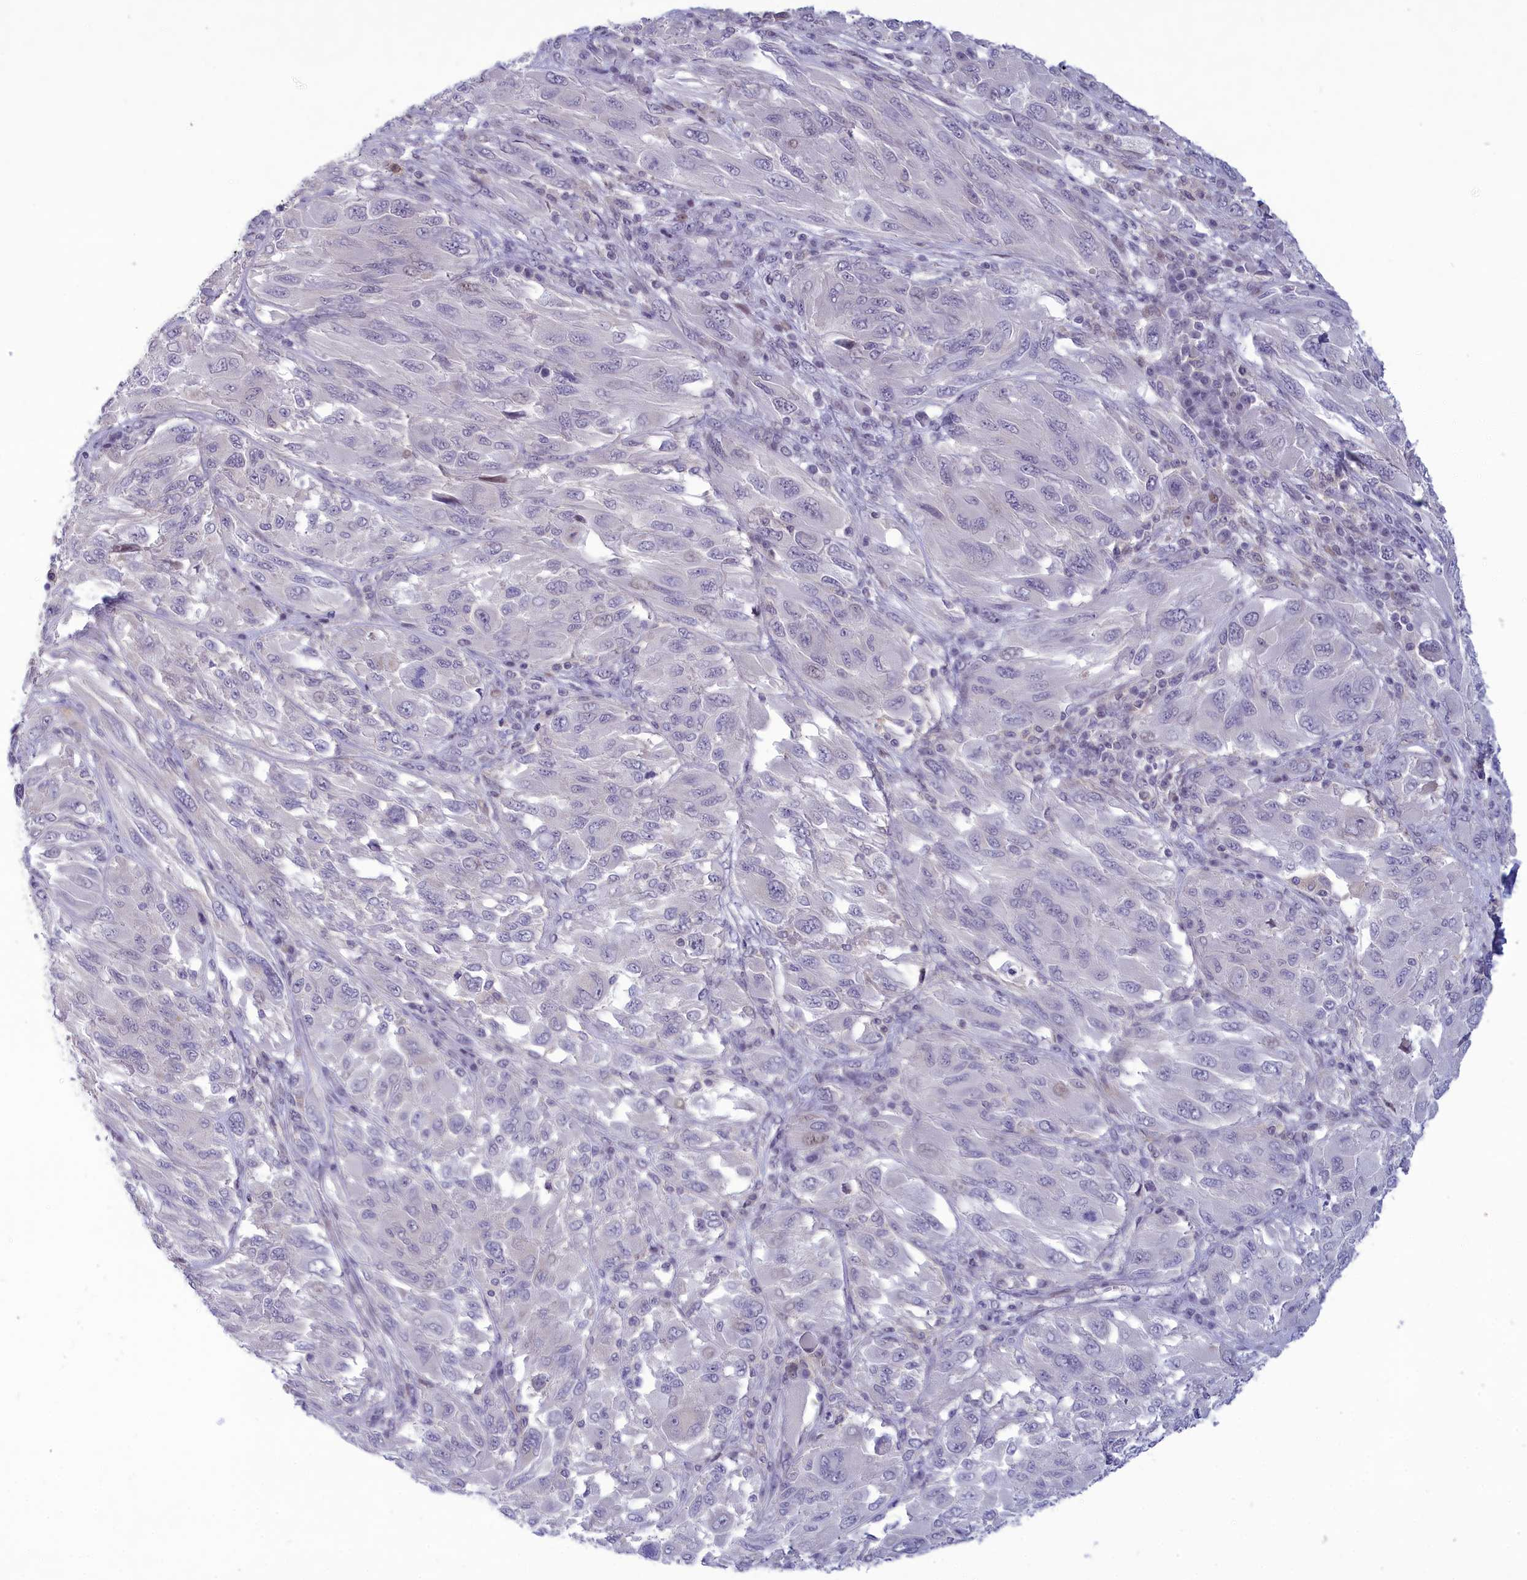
{"staining": {"intensity": "negative", "quantity": "none", "location": "none"}, "tissue": "melanoma", "cell_type": "Tumor cells", "image_type": "cancer", "snomed": [{"axis": "morphology", "description": "Malignant melanoma, NOS"}, {"axis": "topography", "description": "Skin"}], "caption": "An IHC image of melanoma is shown. There is no staining in tumor cells of melanoma.", "gene": "CORO2A", "patient": {"sex": "female", "age": 91}}